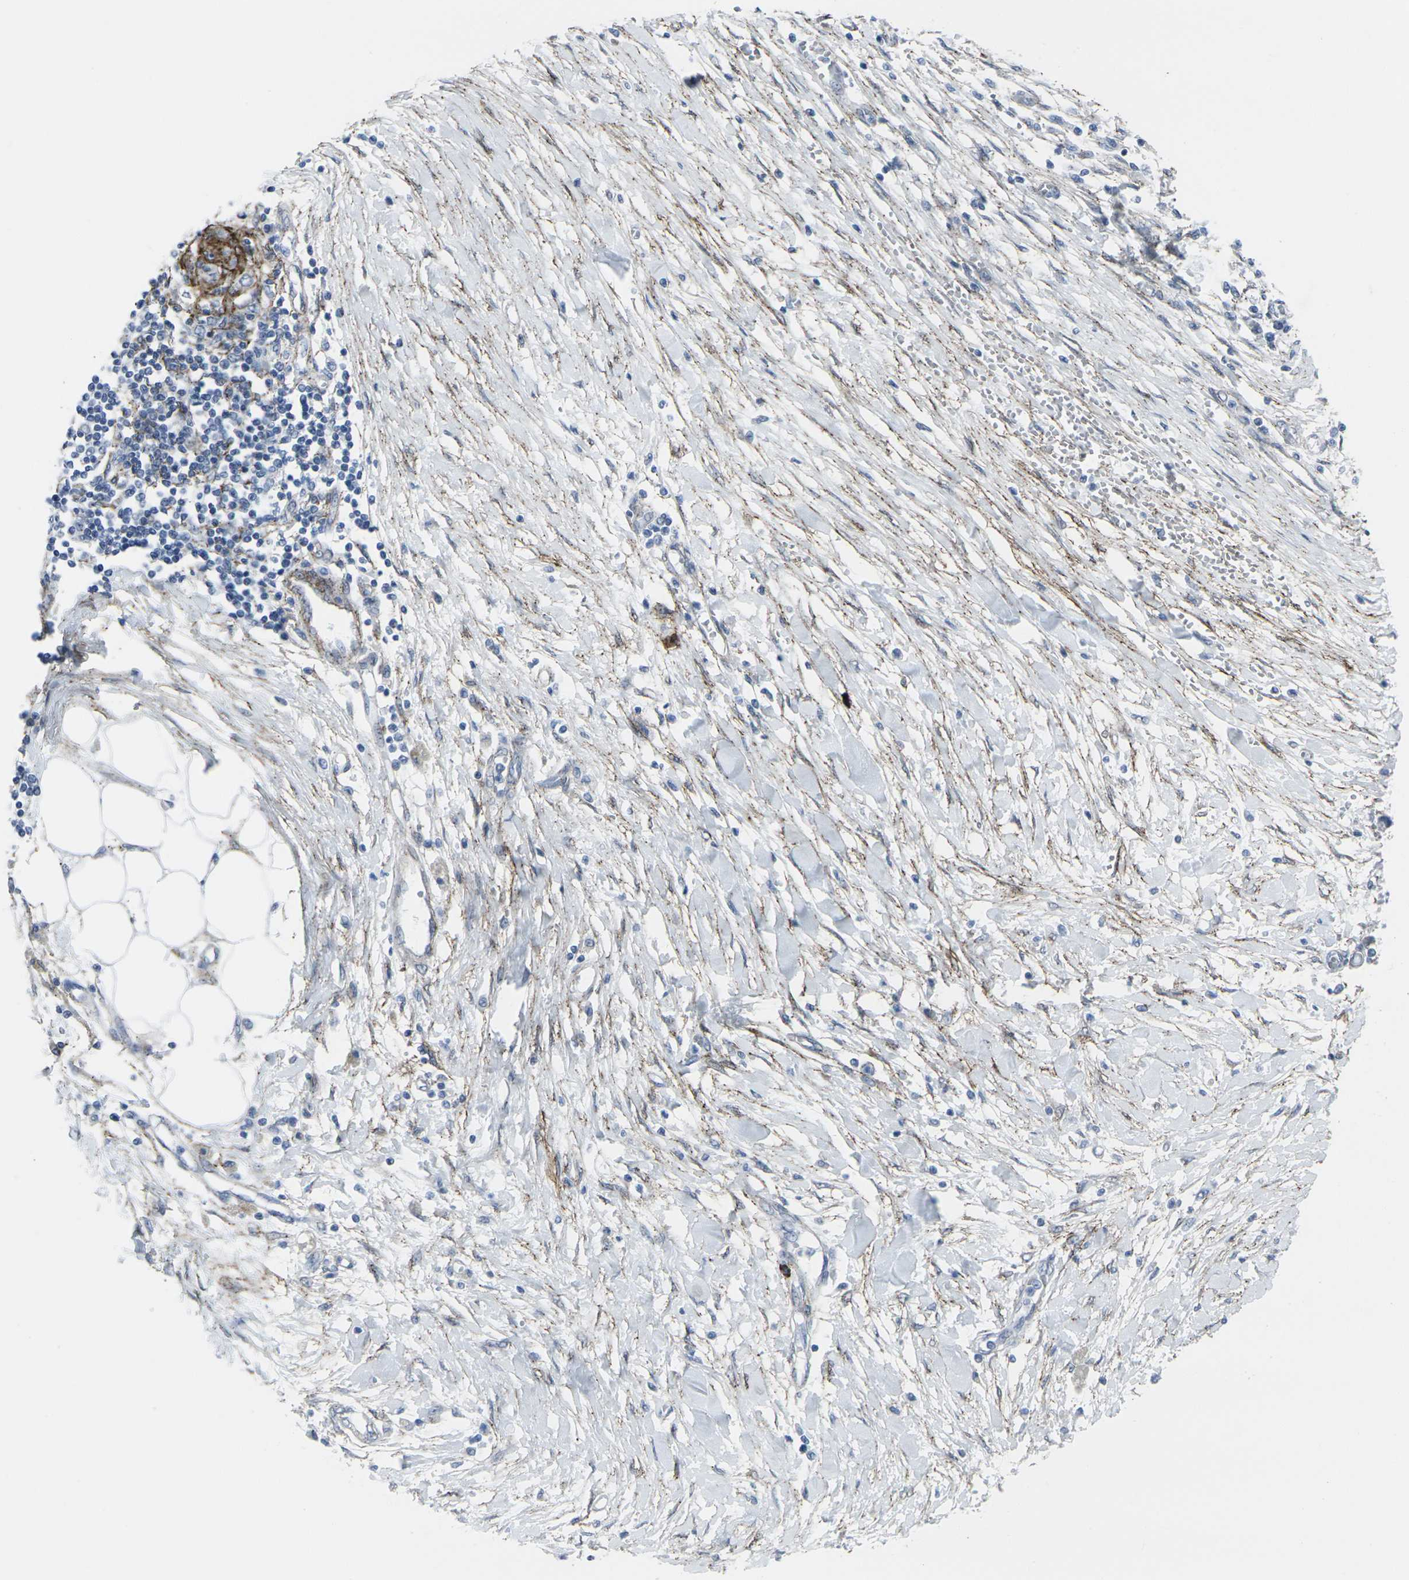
{"staining": {"intensity": "negative", "quantity": "none", "location": "none"}, "tissue": "pancreatic cancer", "cell_type": "Tumor cells", "image_type": "cancer", "snomed": [{"axis": "morphology", "description": "Adenocarcinoma, NOS"}, {"axis": "topography", "description": "Pancreas"}], "caption": "Immunohistochemistry photomicrograph of pancreatic adenocarcinoma stained for a protein (brown), which demonstrates no expression in tumor cells.", "gene": "CDH11", "patient": {"sex": "female", "age": 70}}